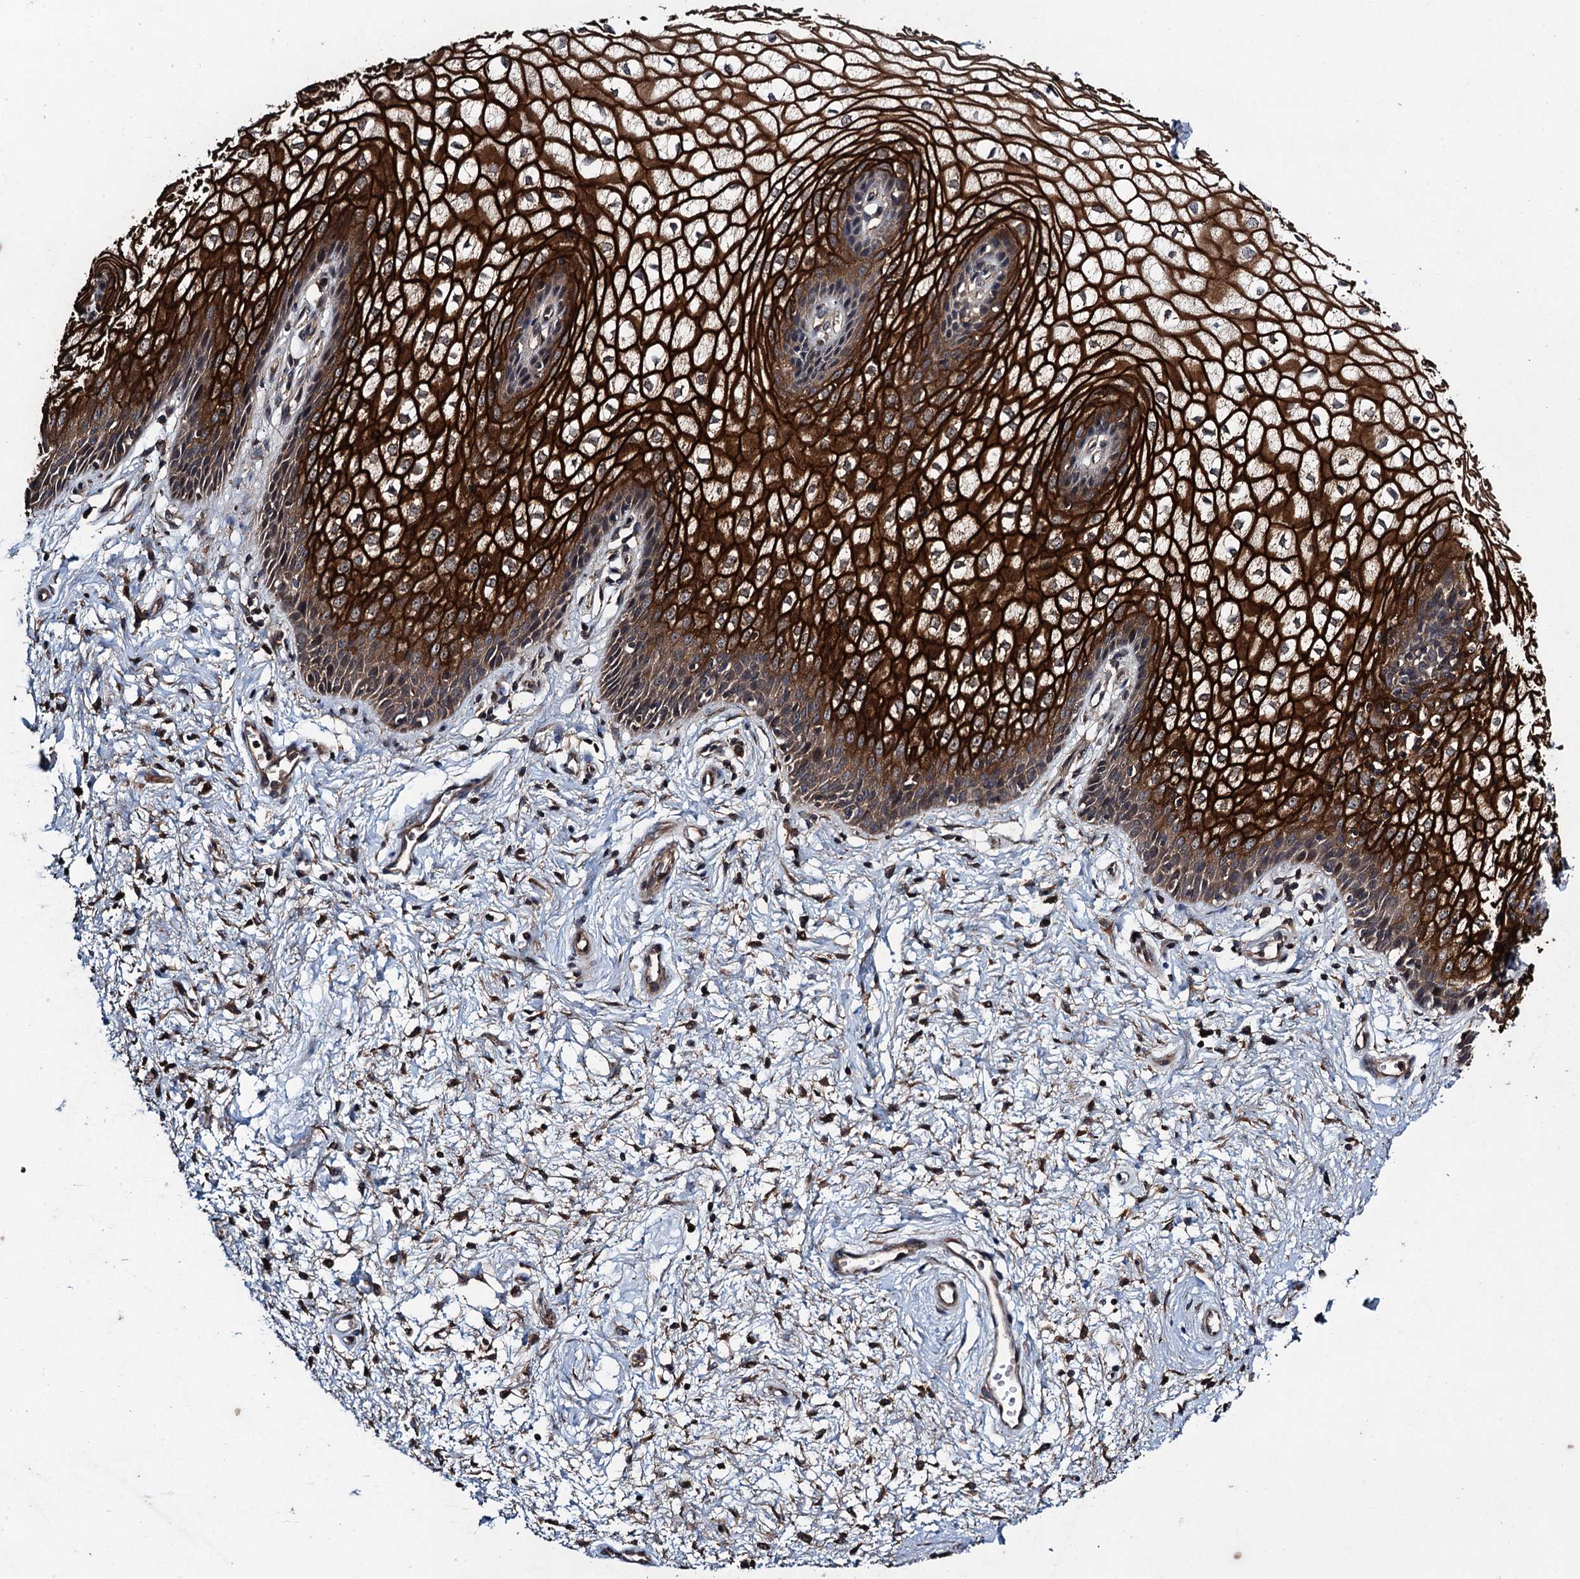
{"staining": {"intensity": "strong", "quantity": ">75%", "location": "cytoplasmic/membranous"}, "tissue": "vagina", "cell_type": "Squamous epithelial cells", "image_type": "normal", "snomed": [{"axis": "morphology", "description": "Normal tissue, NOS"}, {"axis": "topography", "description": "Vagina"}], "caption": "Squamous epithelial cells display high levels of strong cytoplasmic/membranous positivity in approximately >75% of cells in normal vagina.", "gene": "CNTN5", "patient": {"sex": "female", "age": 34}}